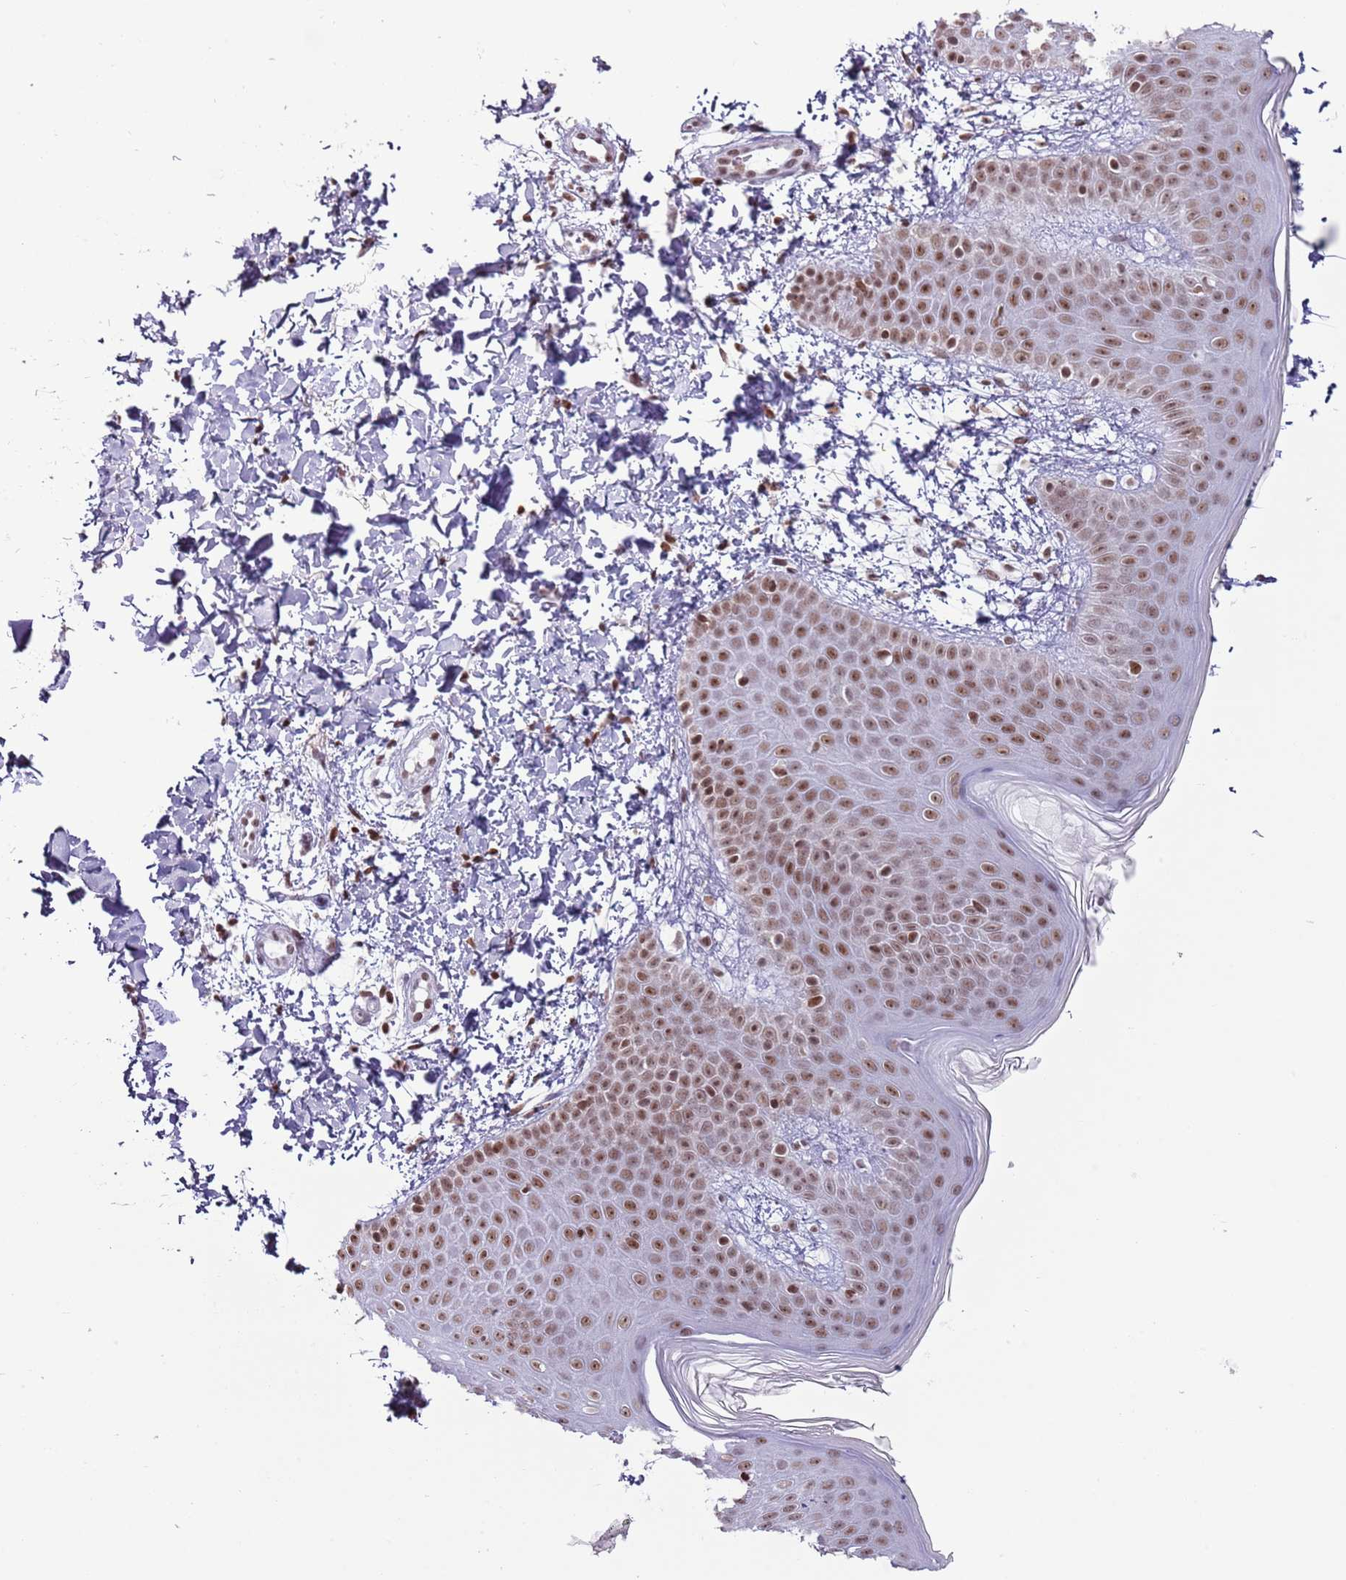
{"staining": {"intensity": "moderate", "quantity": ">75%", "location": "nuclear"}, "tissue": "skin", "cell_type": "Fibroblasts", "image_type": "normal", "snomed": [{"axis": "morphology", "description": "Normal tissue, NOS"}, {"axis": "topography", "description": "Skin"}], "caption": "The micrograph demonstrates a brown stain indicating the presence of a protein in the nuclear of fibroblasts in skin.", "gene": "SELENOH", "patient": {"sex": "male", "age": 36}}